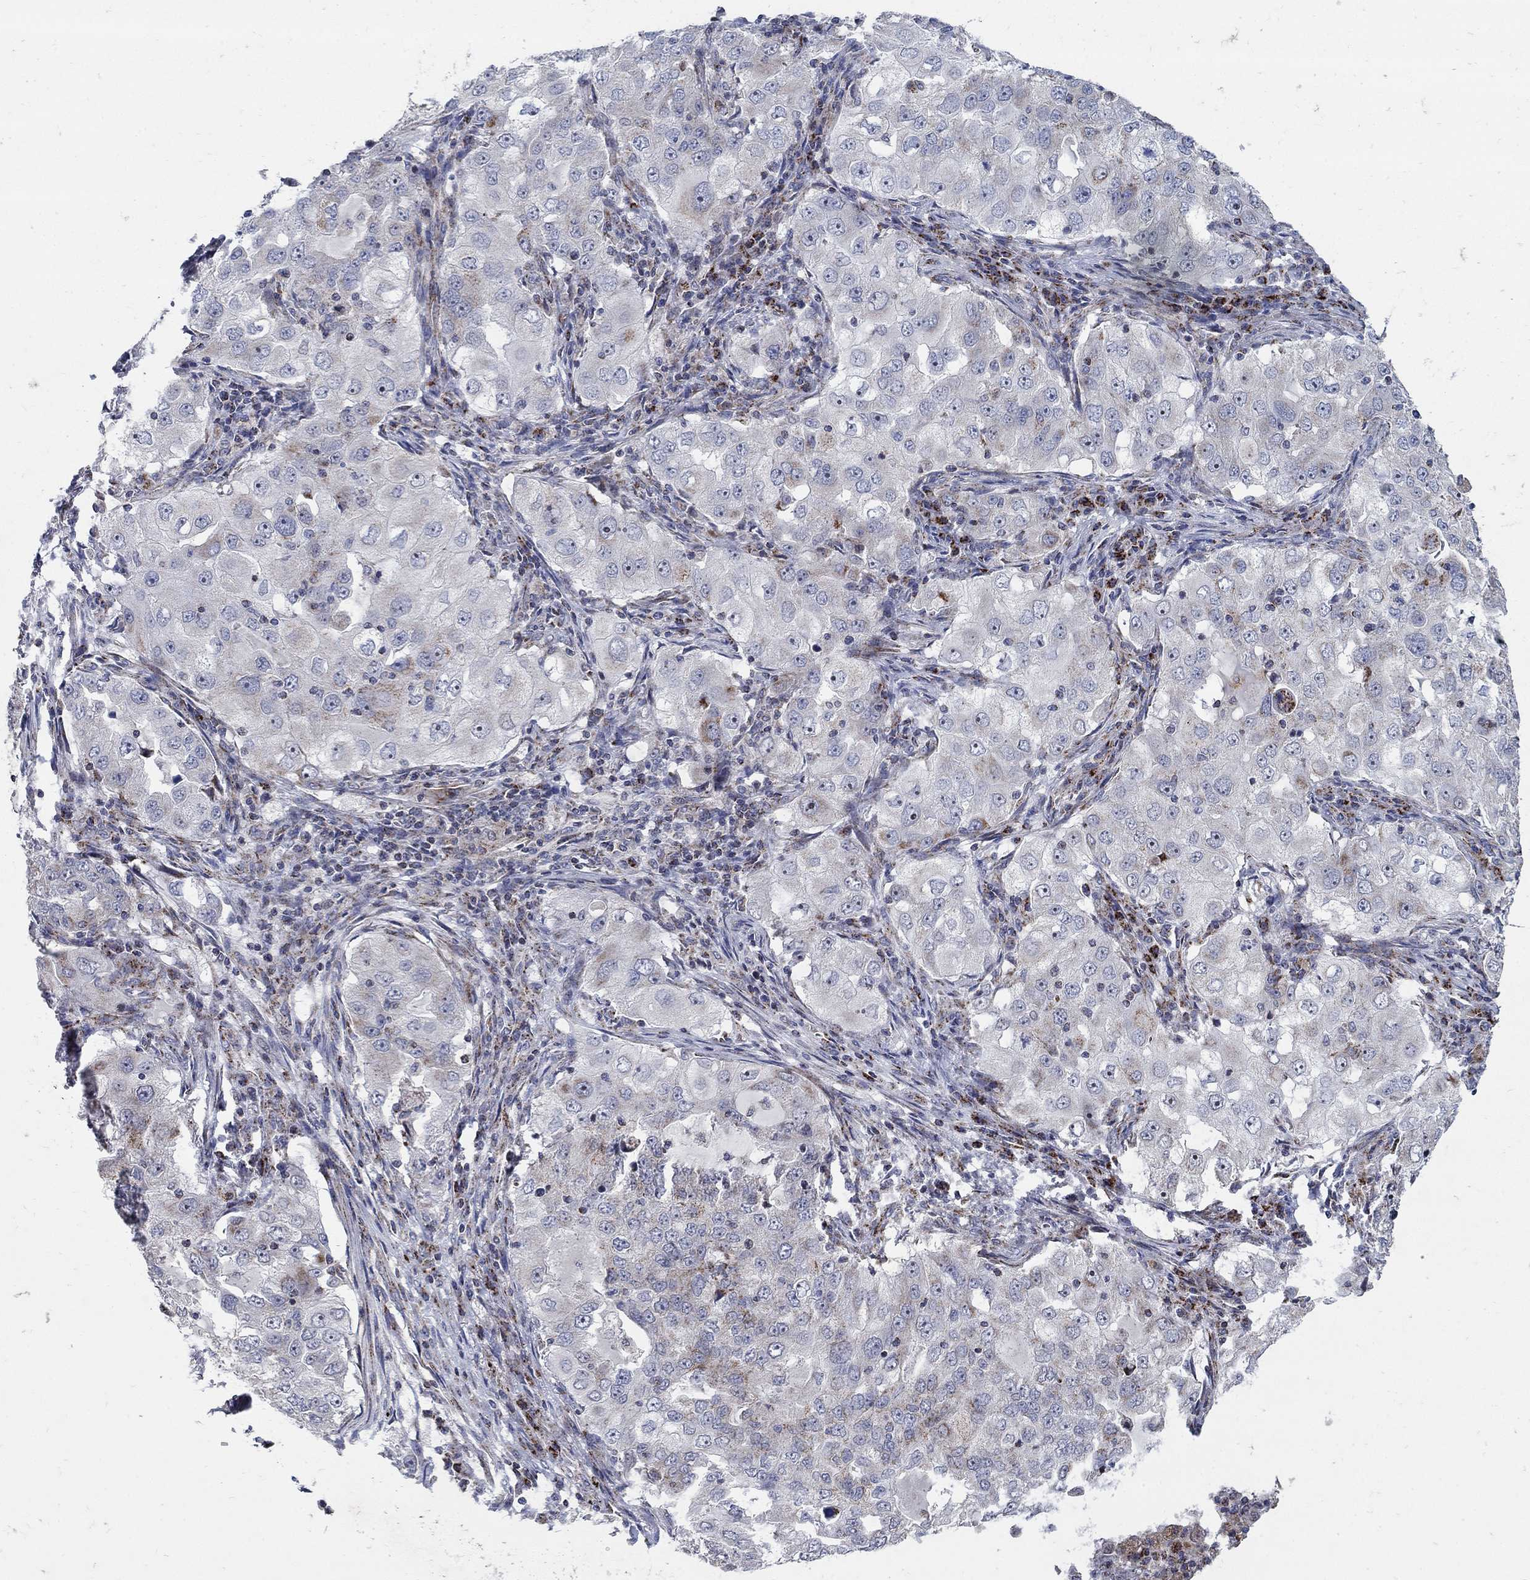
{"staining": {"intensity": "moderate", "quantity": "<25%", "location": "cytoplasmic/membranous"}, "tissue": "lung cancer", "cell_type": "Tumor cells", "image_type": "cancer", "snomed": [{"axis": "morphology", "description": "Adenocarcinoma, NOS"}, {"axis": "topography", "description": "Lung"}], "caption": "A brown stain shows moderate cytoplasmic/membranous staining of a protein in human lung cancer (adenocarcinoma) tumor cells.", "gene": "HMX2", "patient": {"sex": "female", "age": 61}}